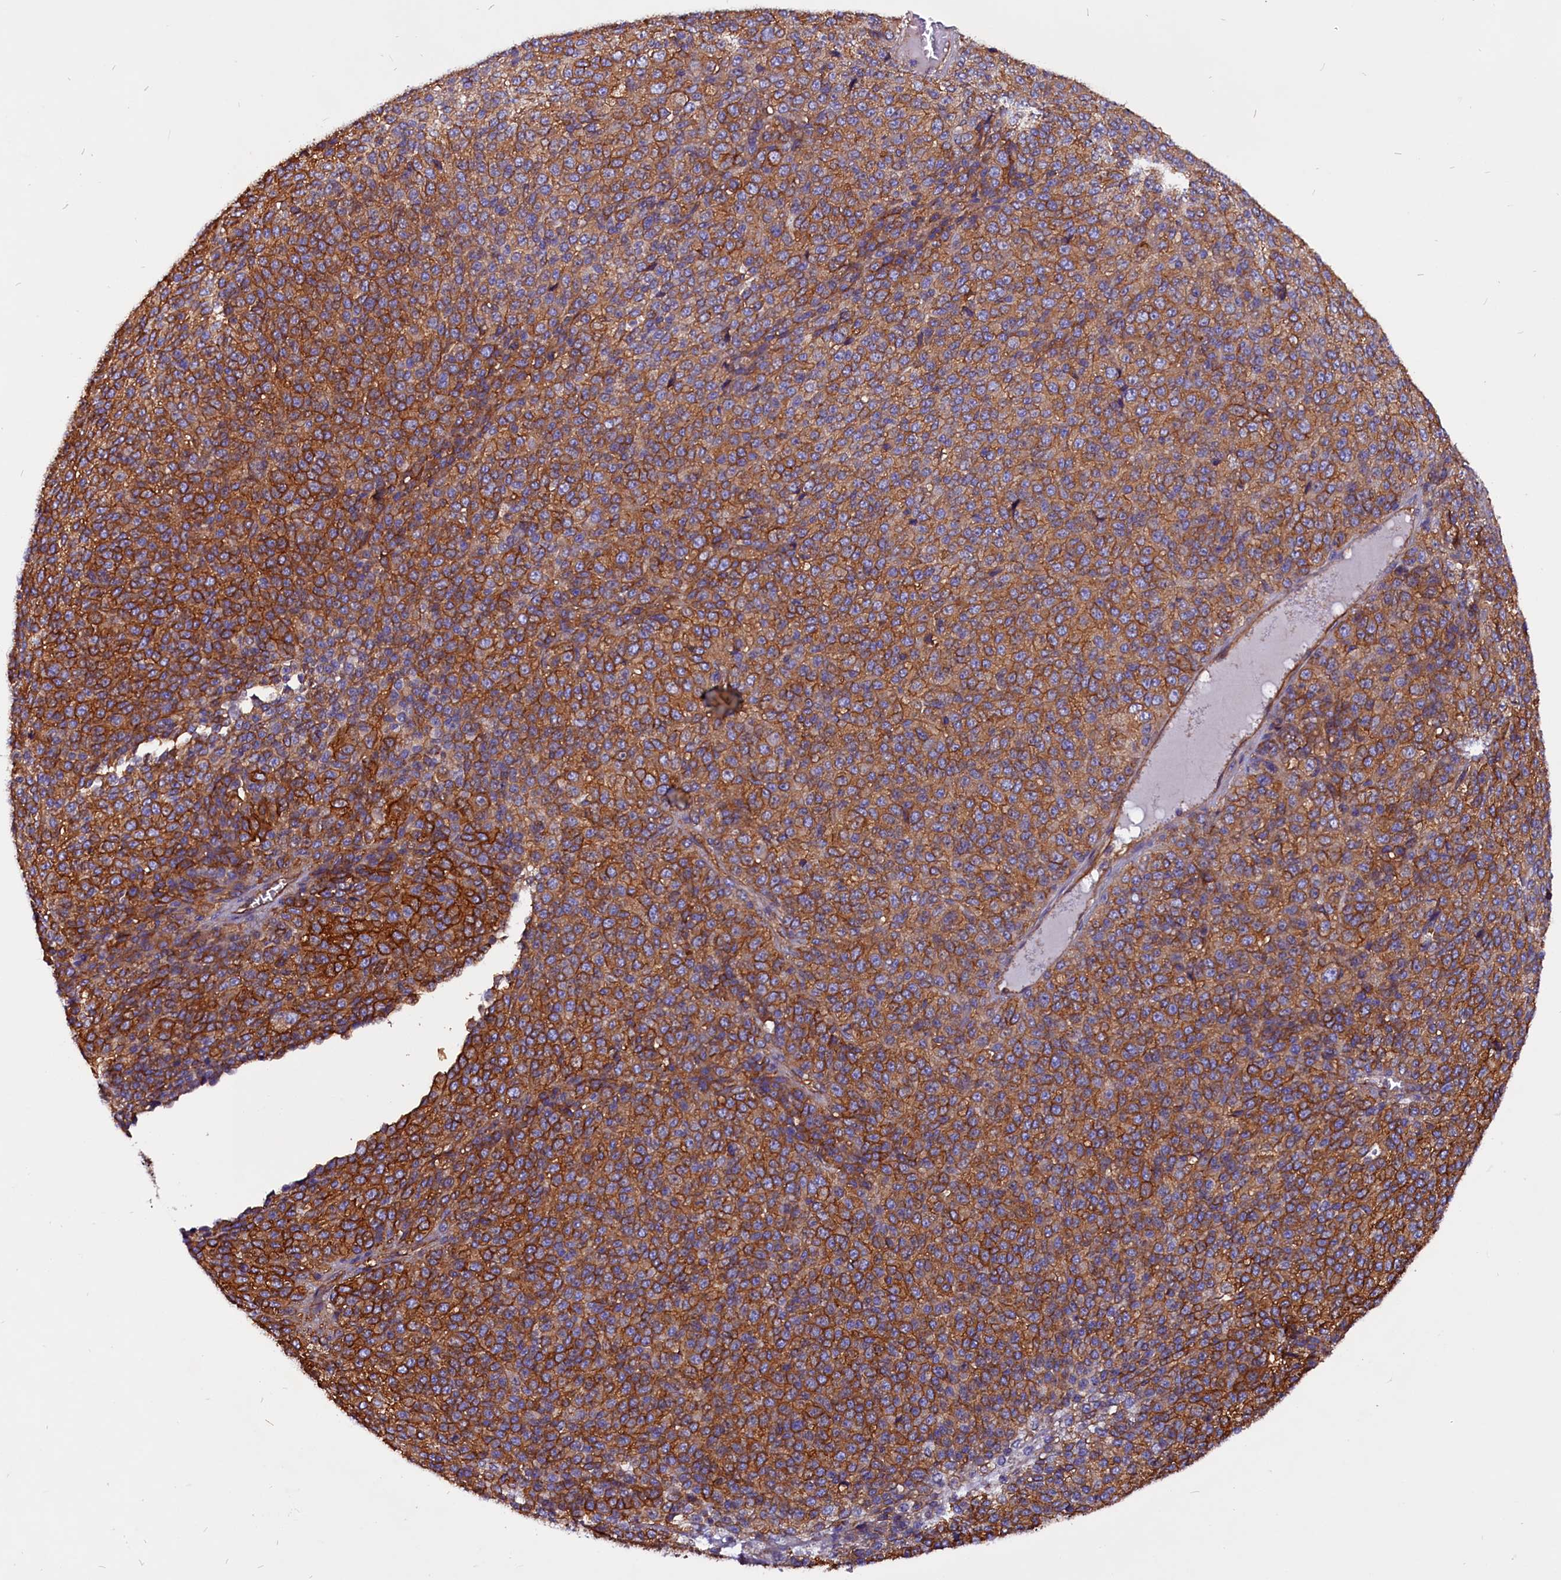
{"staining": {"intensity": "moderate", "quantity": ">75%", "location": "cytoplasmic/membranous"}, "tissue": "melanoma", "cell_type": "Tumor cells", "image_type": "cancer", "snomed": [{"axis": "morphology", "description": "Malignant melanoma, Metastatic site"}, {"axis": "topography", "description": "Brain"}], "caption": "Protein staining of melanoma tissue demonstrates moderate cytoplasmic/membranous staining in about >75% of tumor cells. (IHC, brightfield microscopy, high magnification).", "gene": "ZNF749", "patient": {"sex": "female", "age": 56}}